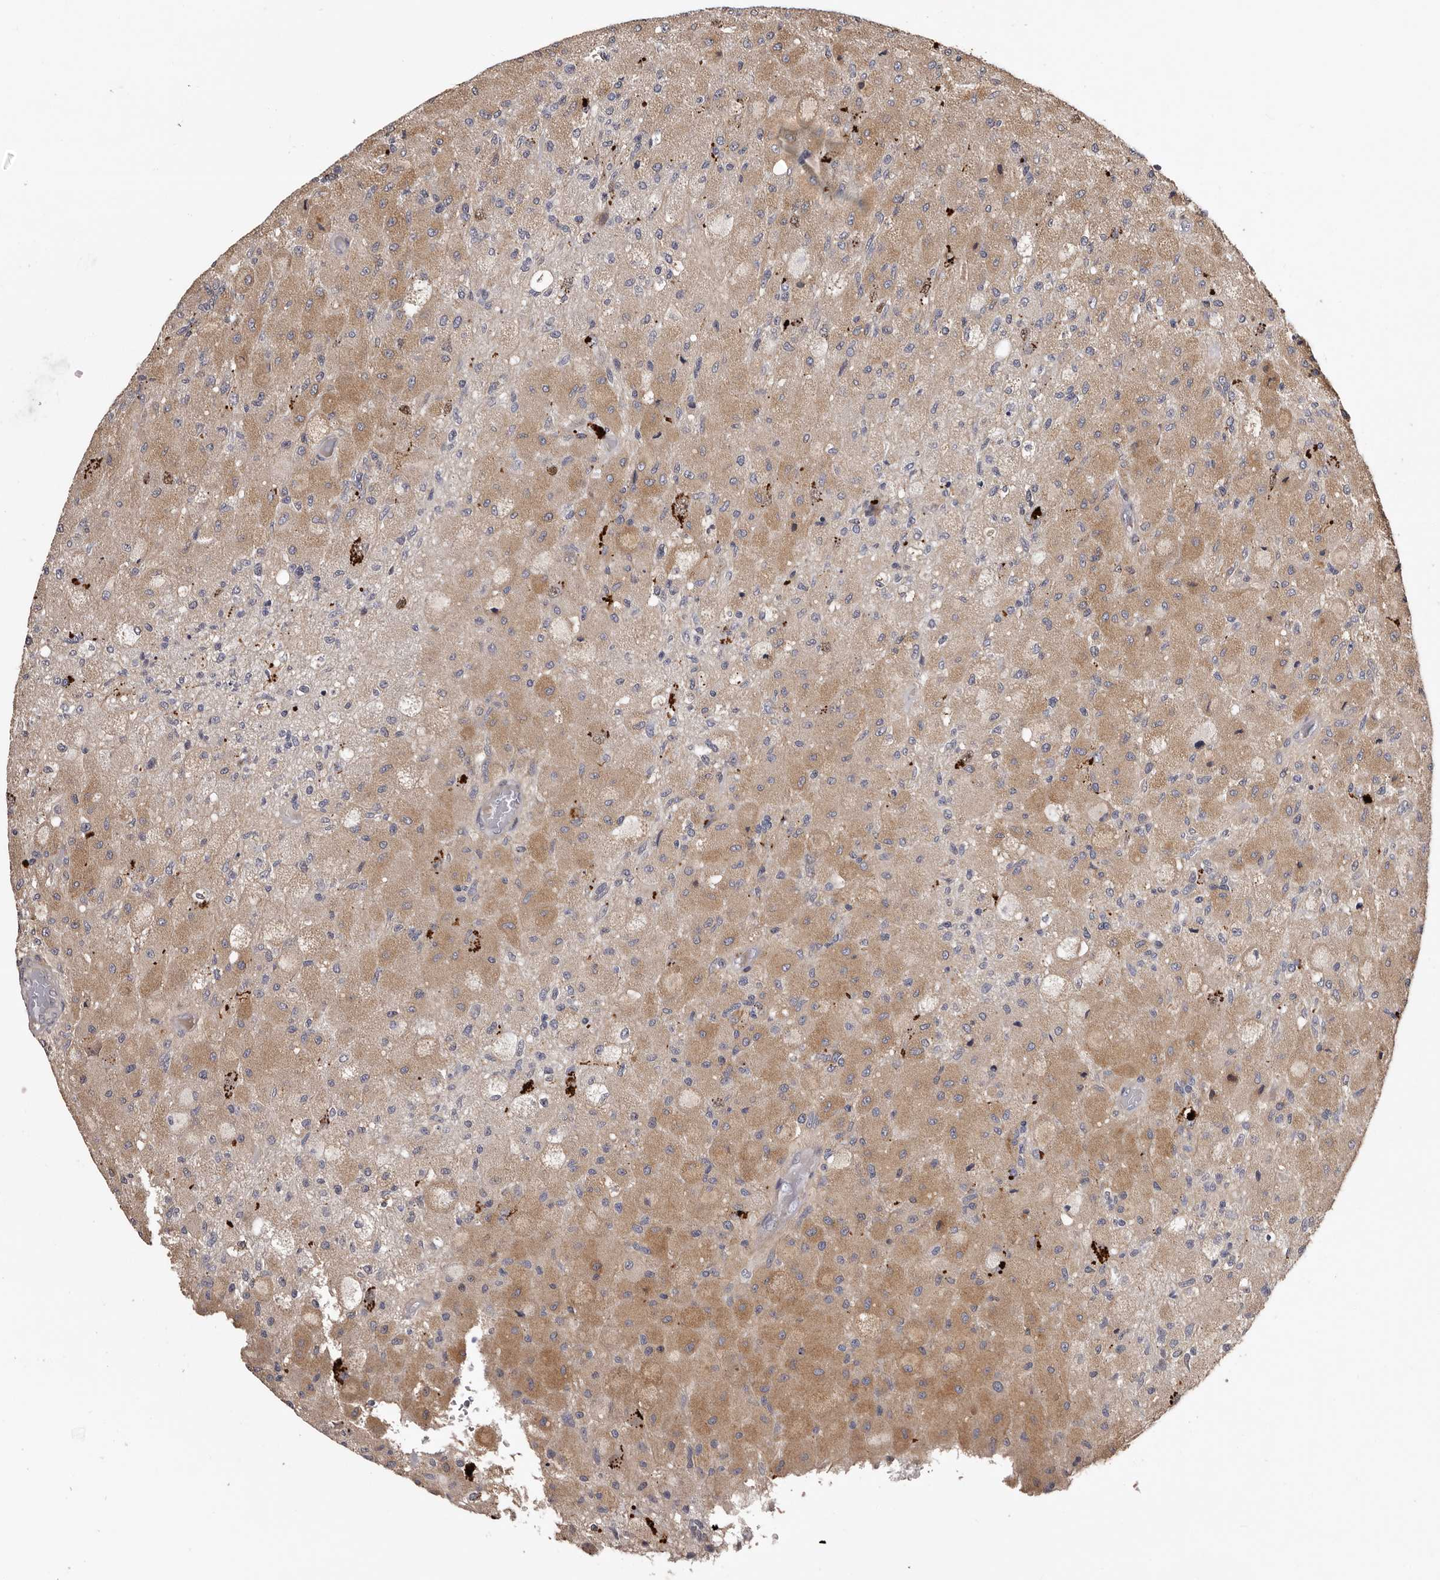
{"staining": {"intensity": "moderate", "quantity": "25%-75%", "location": "cytoplasmic/membranous"}, "tissue": "glioma", "cell_type": "Tumor cells", "image_type": "cancer", "snomed": [{"axis": "morphology", "description": "Normal tissue, NOS"}, {"axis": "morphology", "description": "Glioma, malignant, High grade"}, {"axis": "topography", "description": "Cerebral cortex"}], "caption": "A brown stain labels moderate cytoplasmic/membranous positivity of a protein in human glioma tumor cells.", "gene": "SLC10A4", "patient": {"sex": "male", "age": 77}}